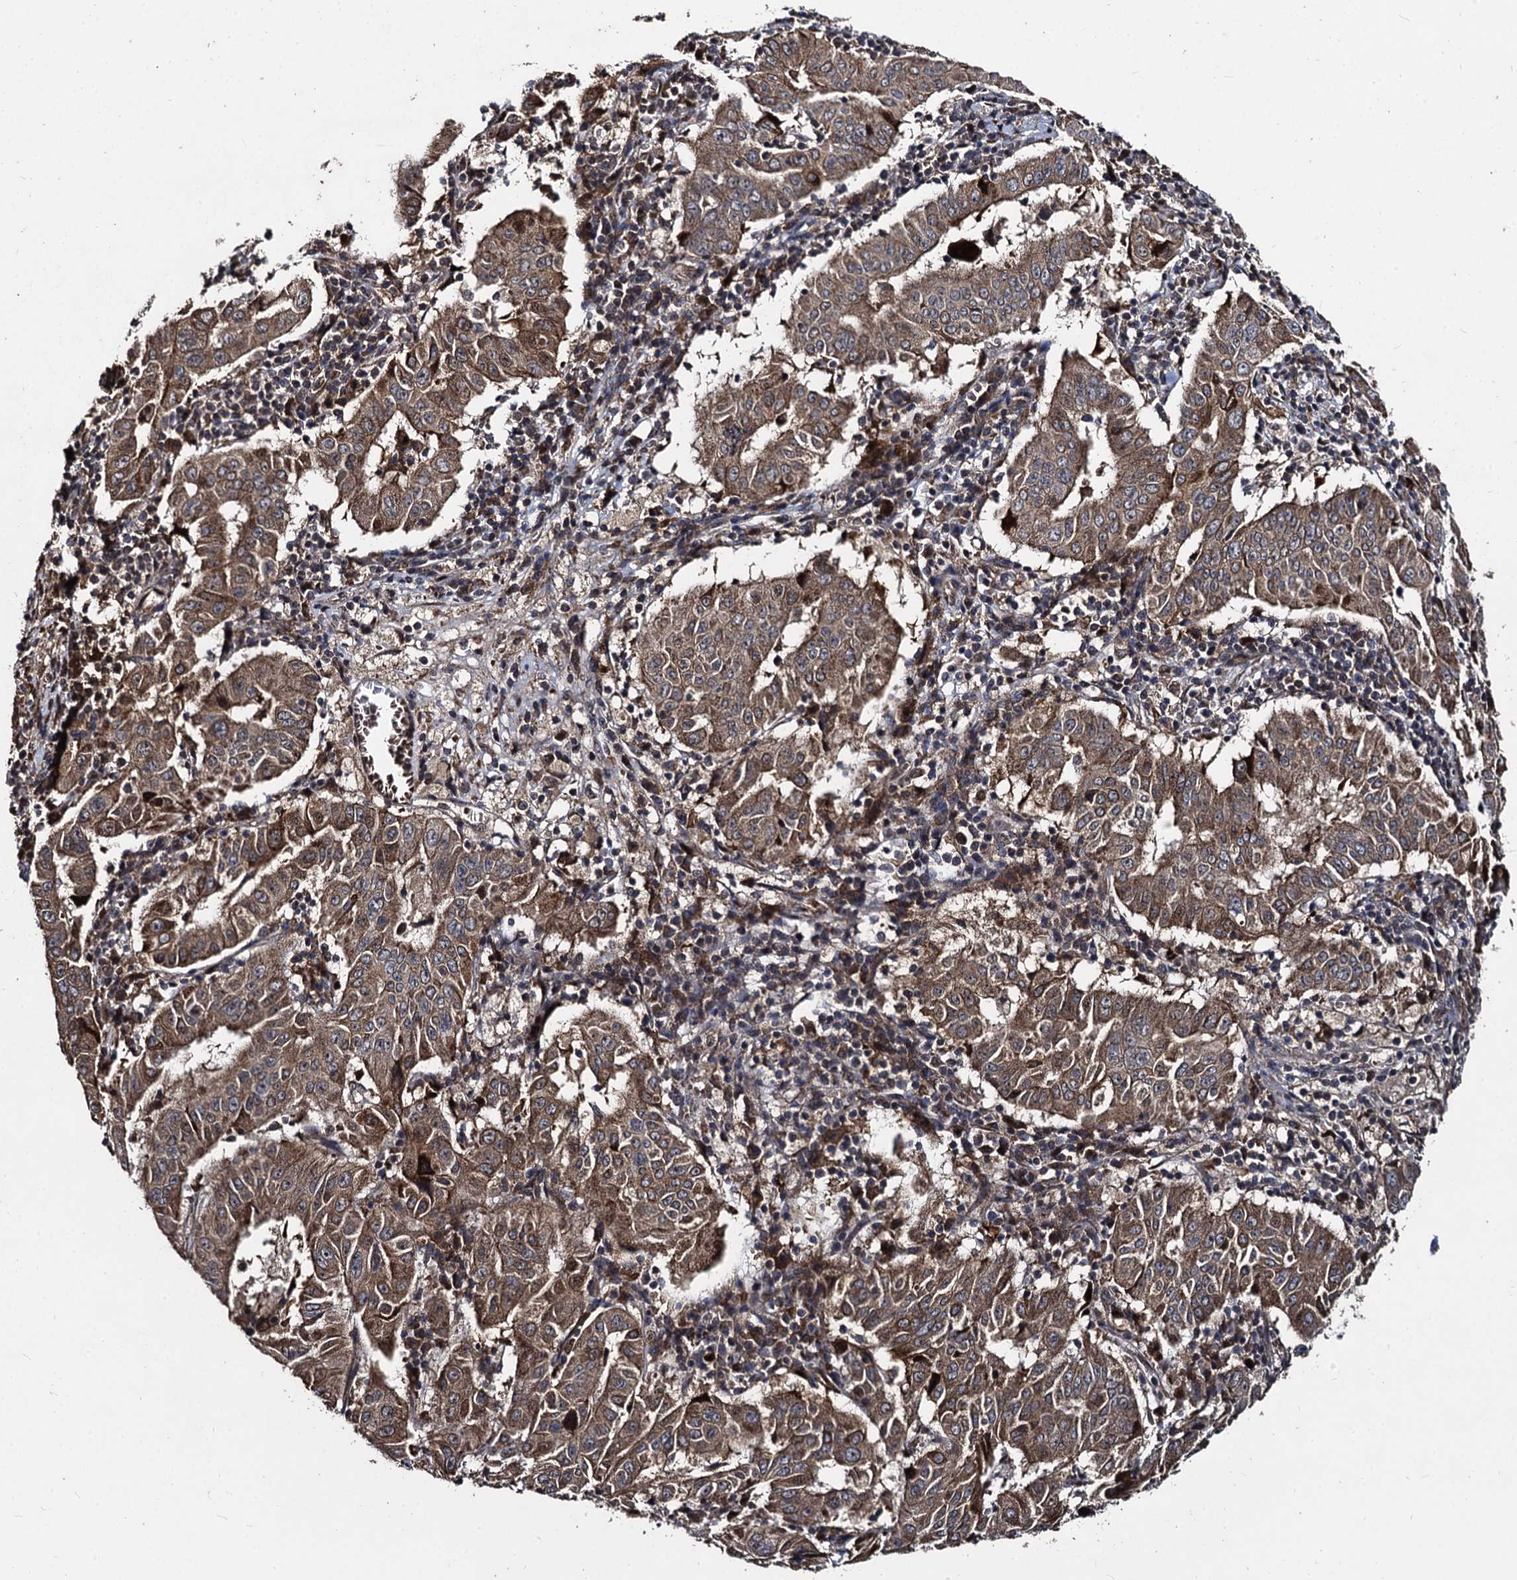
{"staining": {"intensity": "moderate", "quantity": ">75%", "location": "cytoplasmic/membranous"}, "tissue": "pancreatic cancer", "cell_type": "Tumor cells", "image_type": "cancer", "snomed": [{"axis": "morphology", "description": "Adenocarcinoma, NOS"}, {"axis": "topography", "description": "Pancreas"}], "caption": "Tumor cells display moderate cytoplasmic/membranous expression in approximately >75% of cells in pancreatic cancer.", "gene": "BCL2L2", "patient": {"sex": "male", "age": 63}}